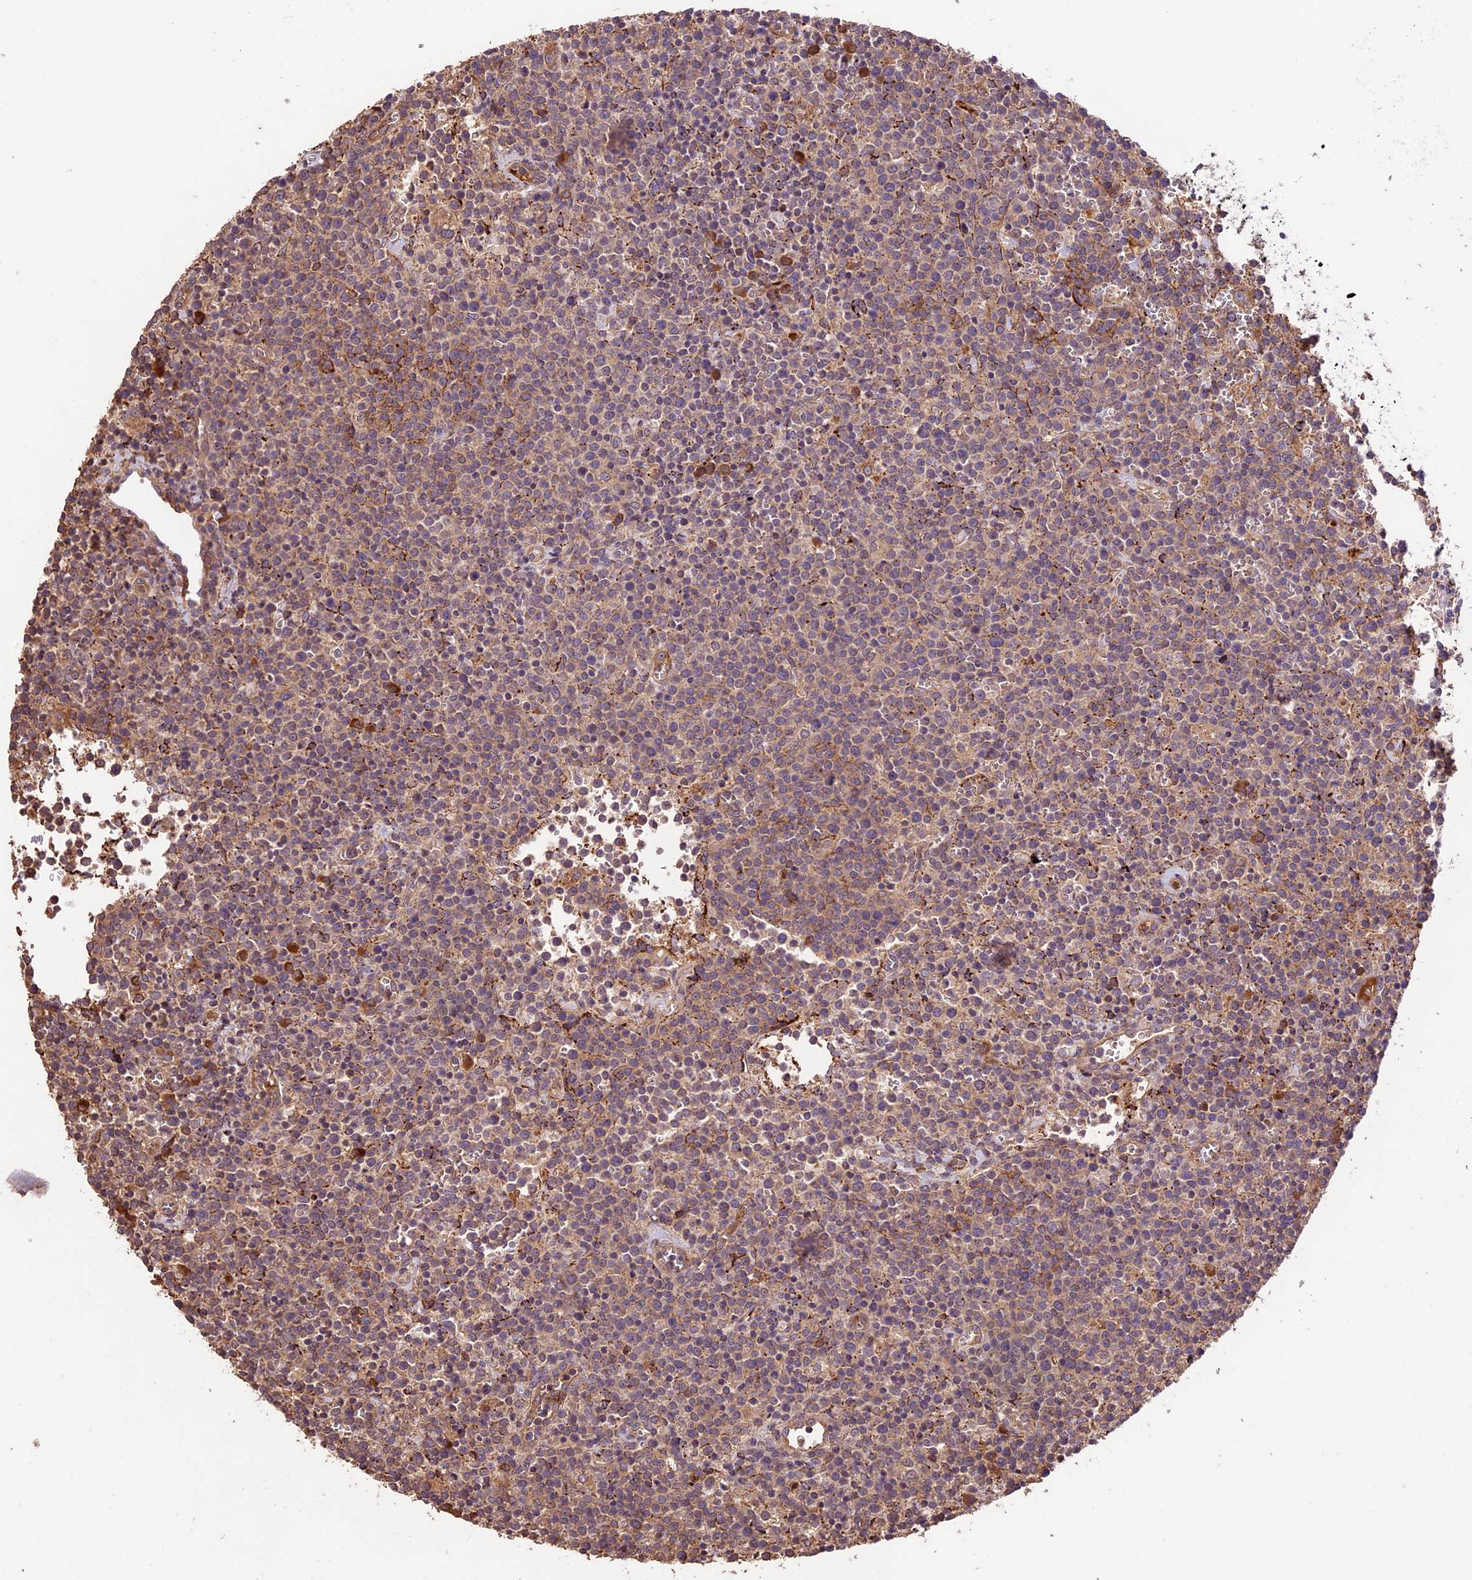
{"staining": {"intensity": "weak", "quantity": "25%-75%", "location": "cytoplasmic/membranous"}, "tissue": "lymphoma", "cell_type": "Tumor cells", "image_type": "cancer", "snomed": [{"axis": "morphology", "description": "Malignant lymphoma, non-Hodgkin's type, High grade"}, {"axis": "topography", "description": "Lymph node"}], "caption": "High-grade malignant lymphoma, non-Hodgkin's type stained for a protein shows weak cytoplasmic/membranous positivity in tumor cells.", "gene": "CRLF1", "patient": {"sex": "male", "age": 61}}